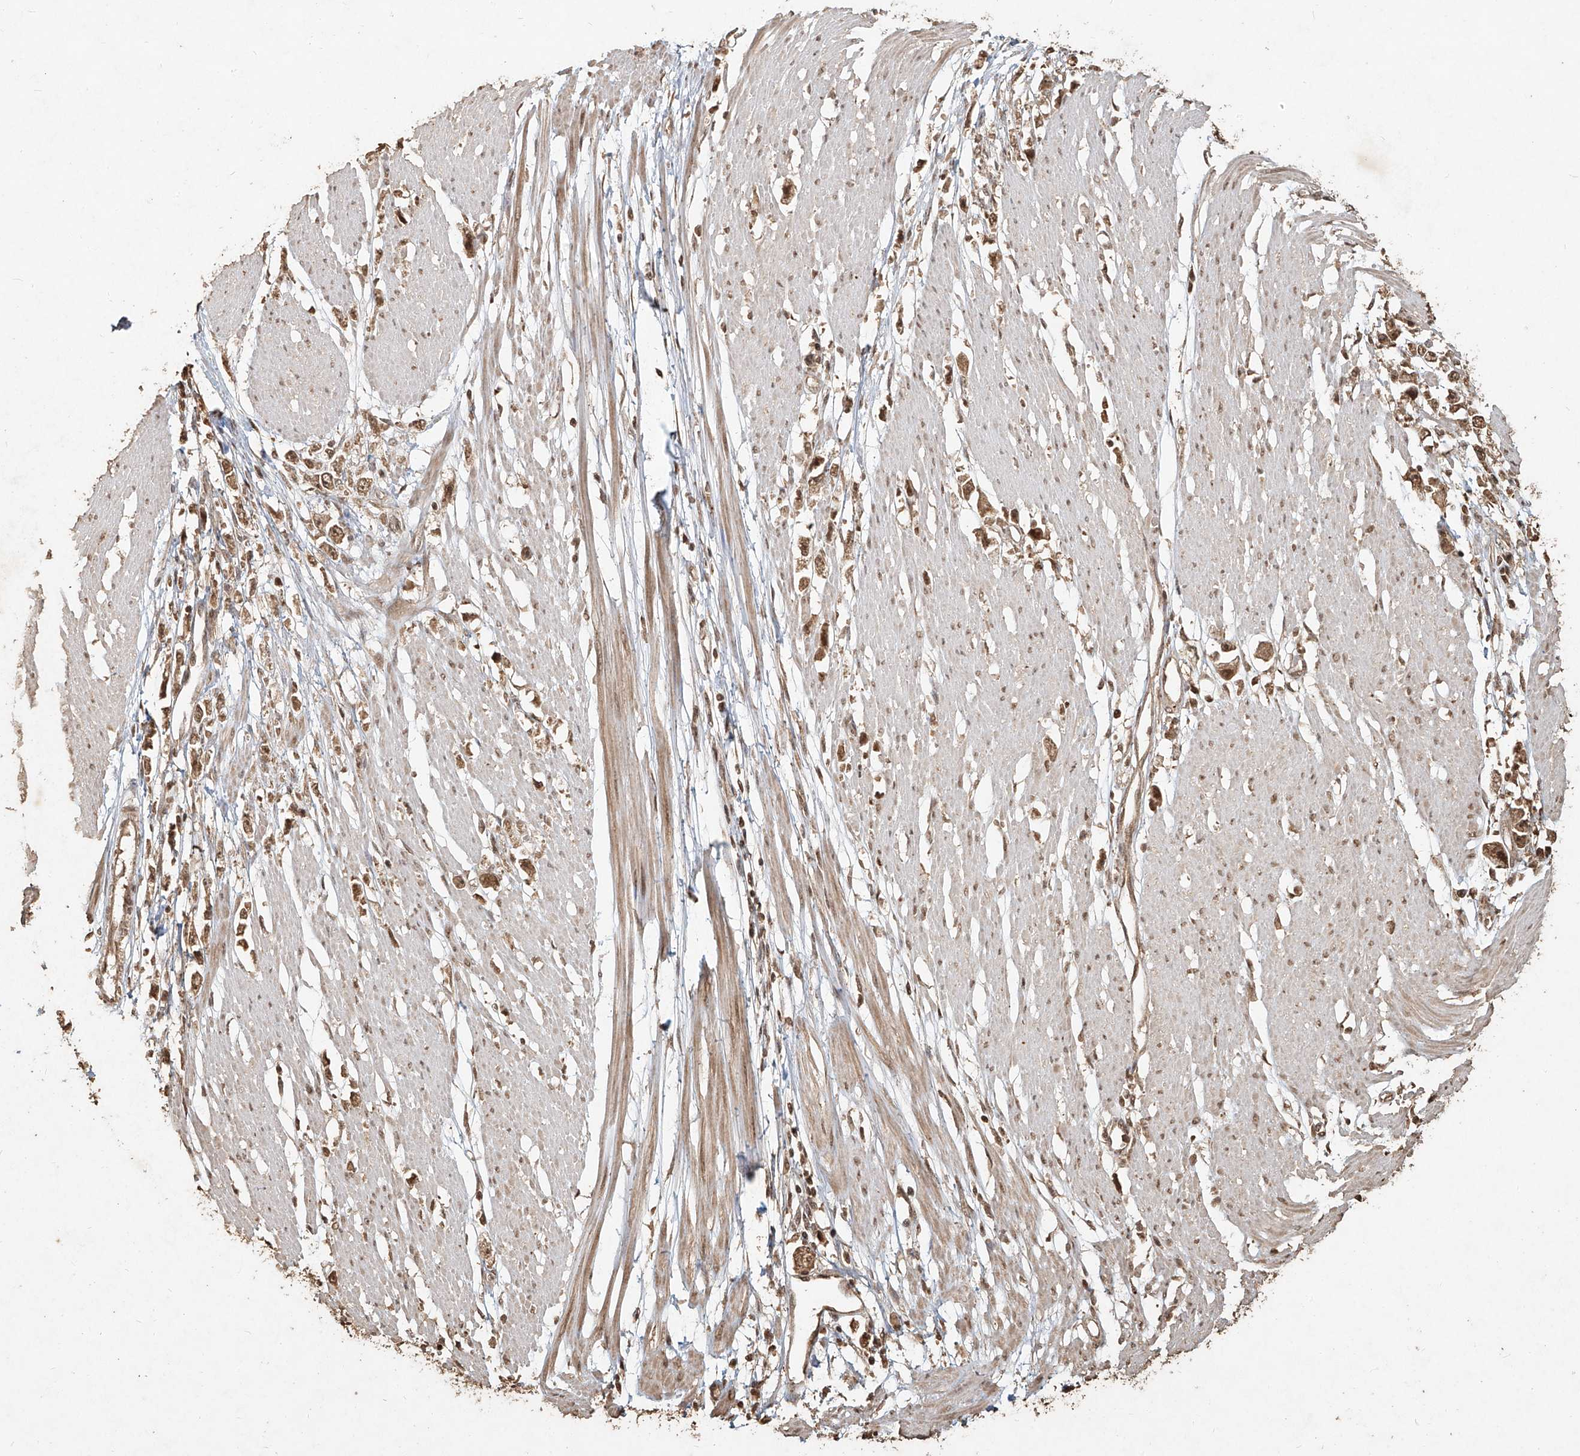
{"staining": {"intensity": "moderate", "quantity": ">75%", "location": "cytoplasmic/membranous,nuclear"}, "tissue": "stomach cancer", "cell_type": "Tumor cells", "image_type": "cancer", "snomed": [{"axis": "morphology", "description": "Adenocarcinoma, NOS"}, {"axis": "topography", "description": "Stomach"}], "caption": "Immunohistochemistry (IHC) (DAB) staining of stomach adenocarcinoma displays moderate cytoplasmic/membranous and nuclear protein staining in about >75% of tumor cells.", "gene": "UBE2K", "patient": {"sex": "female", "age": 59}}